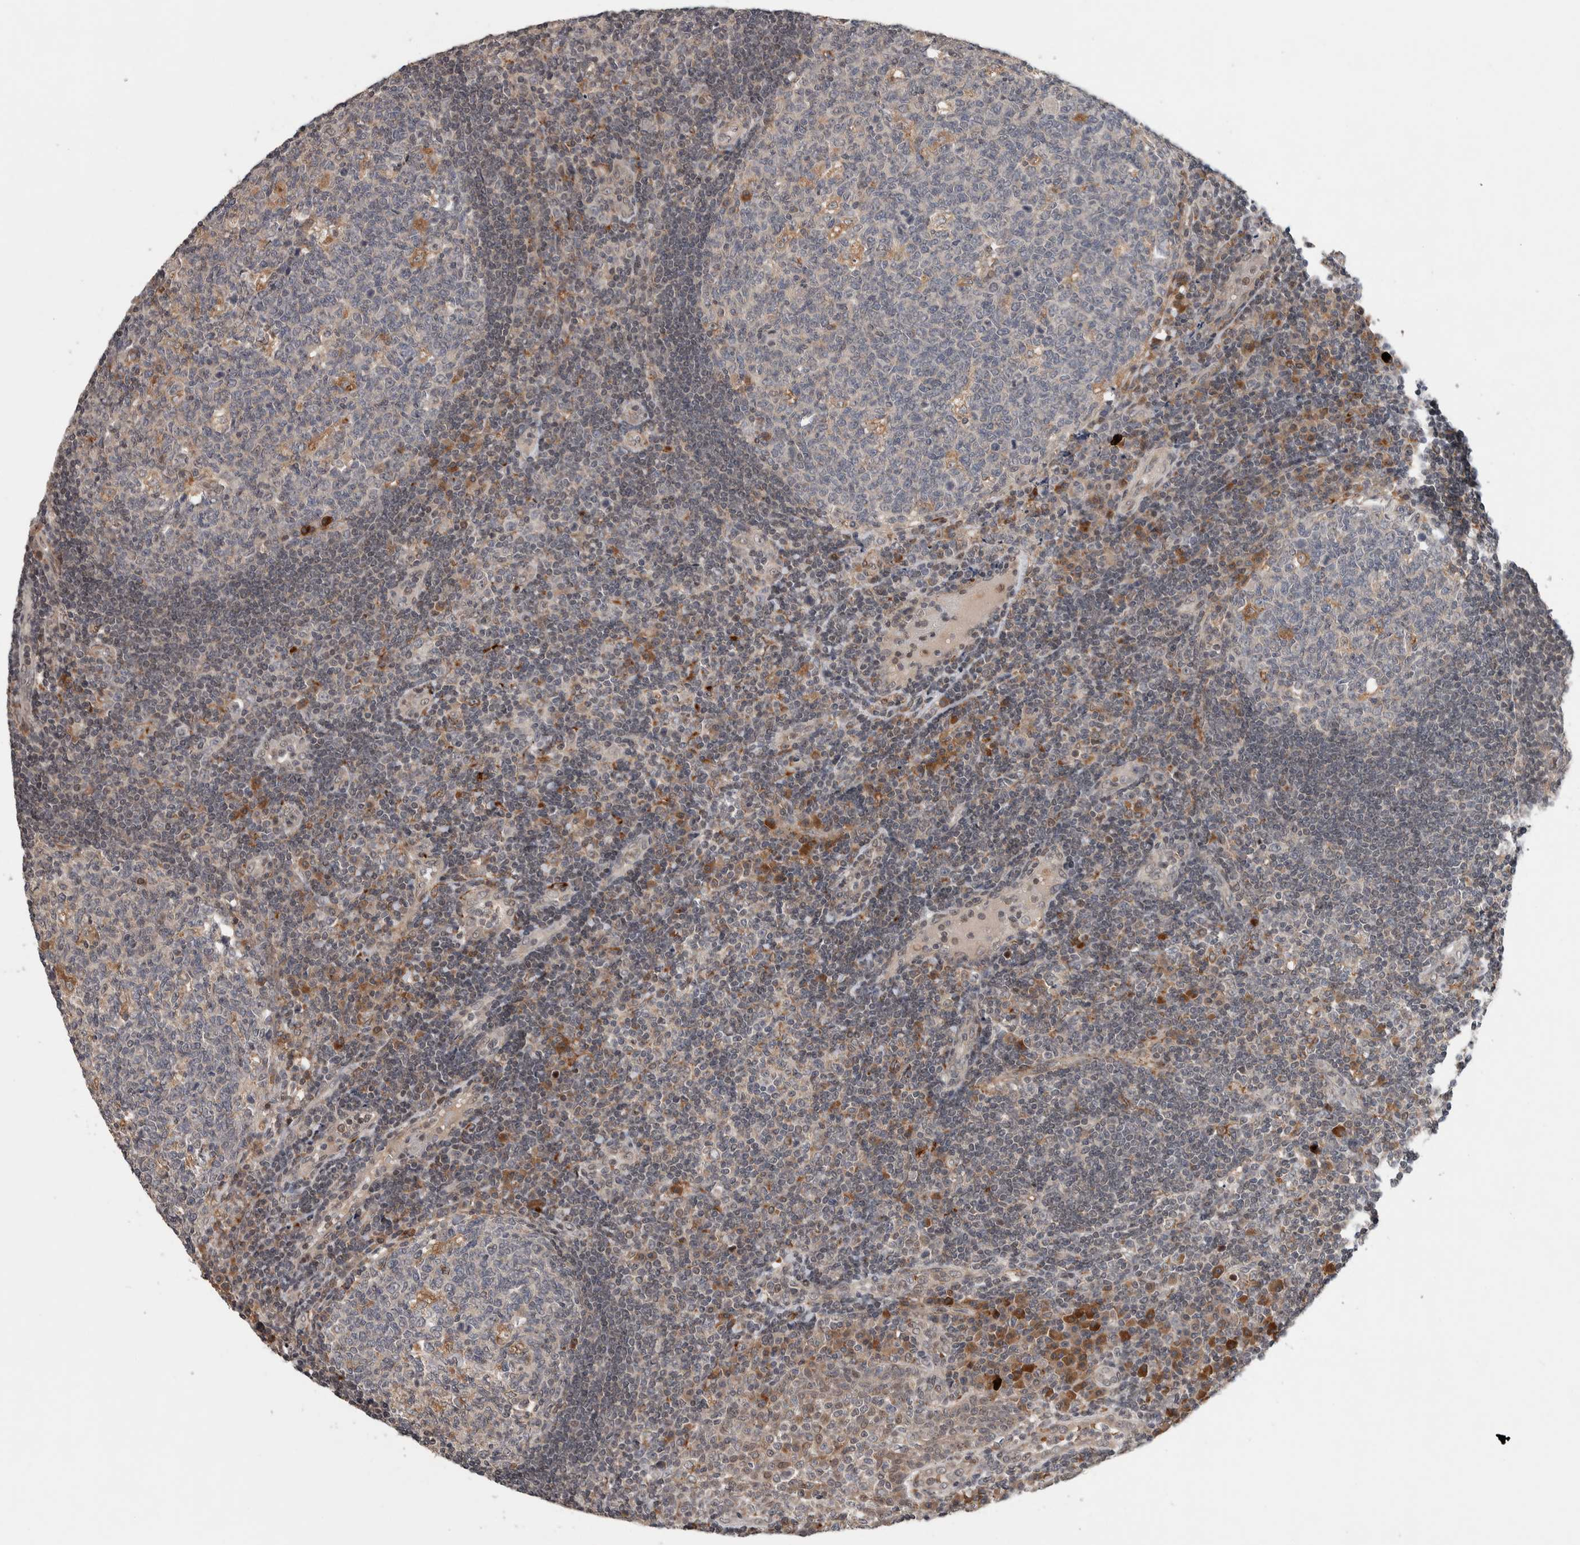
{"staining": {"intensity": "moderate", "quantity": "25%-75%", "location": "cytoplasmic/membranous"}, "tissue": "tonsil", "cell_type": "Germinal center cells", "image_type": "normal", "snomed": [{"axis": "morphology", "description": "Normal tissue, NOS"}, {"axis": "topography", "description": "Tonsil"}], "caption": "Immunohistochemistry (IHC) staining of unremarkable tonsil, which reveals medium levels of moderate cytoplasmic/membranous staining in approximately 25%-75% of germinal center cells indicating moderate cytoplasmic/membranous protein positivity. The staining was performed using DAB (3,3'-diaminobenzidine) (brown) for protein detection and nuclei were counterstained in hematoxylin (blue).", "gene": "KCNK1", "patient": {"sex": "female", "age": 40}}